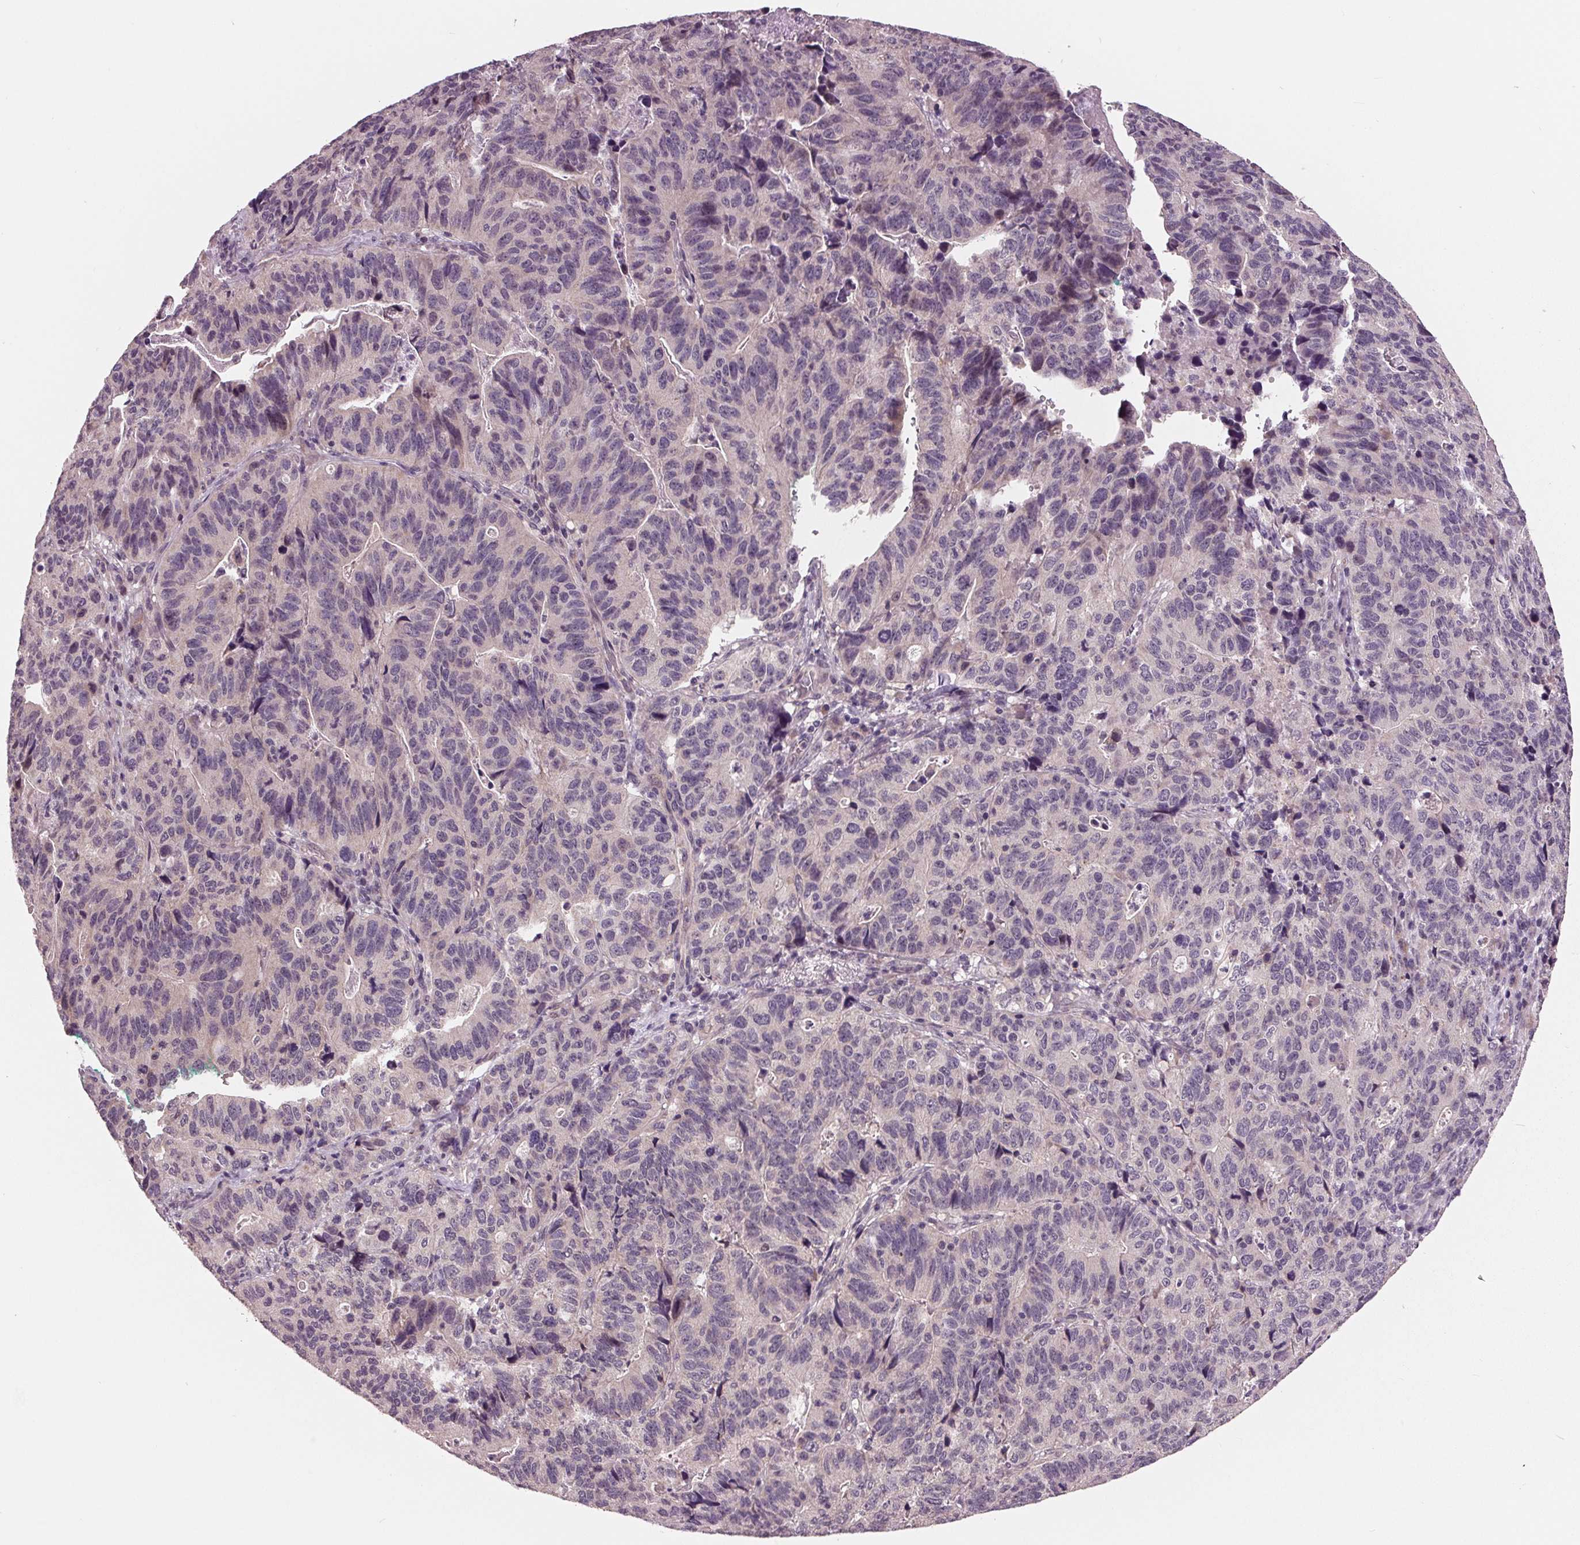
{"staining": {"intensity": "negative", "quantity": "none", "location": "none"}, "tissue": "stomach cancer", "cell_type": "Tumor cells", "image_type": "cancer", "snomed": [{"axis": "morphology", "description": "Adenocarcinoma, NOS"}, {"axis": "topography", "description": "Stomach, upper"}], "caption": "This is a histopathology image of immunohistochemistry (IHC) staining of stomach cancer, which shows no expression in tumor cells.", "gene": "MAPK8", "patient": {"sex": "female", "age": 67}}